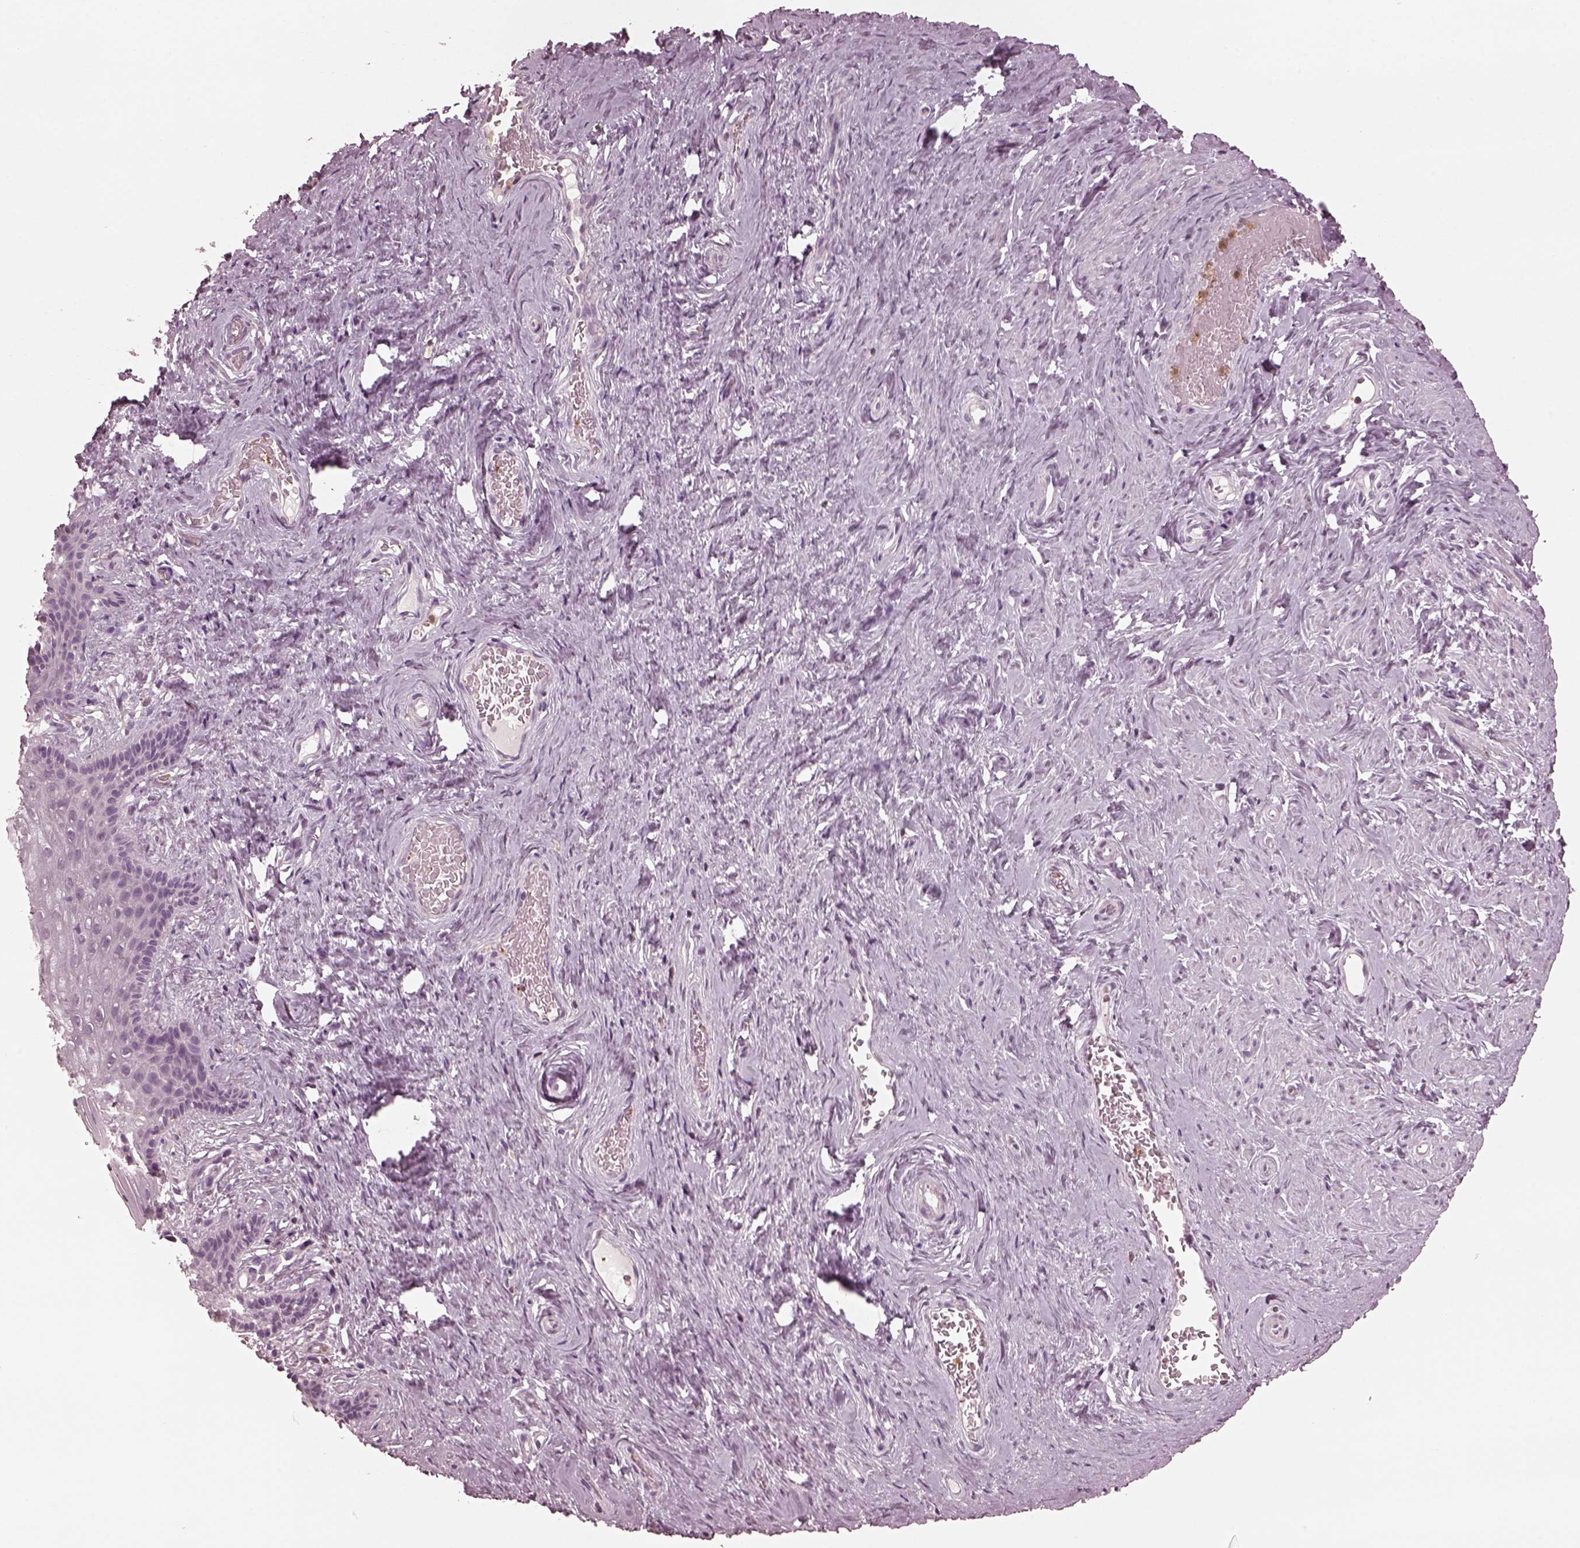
{"staining": {"intensity": "negative", "quantity": "none", "location": "none"}, "tissue": "vagina", "cell_type": "Squamous epithelial cells", "image_type": "normal", "snomed": [{"axis": "morphology", "description": "Normal tissue, NOS"}, {"axis": "topography", "description": "Vagina"}], "caption": "Vagina stained for a protein using immunohistochemistry (IHC) shows no staining squamous epithelial cells.", "gene": "PSTPIP2", "patient": {"sex": "female", "age": 45}}